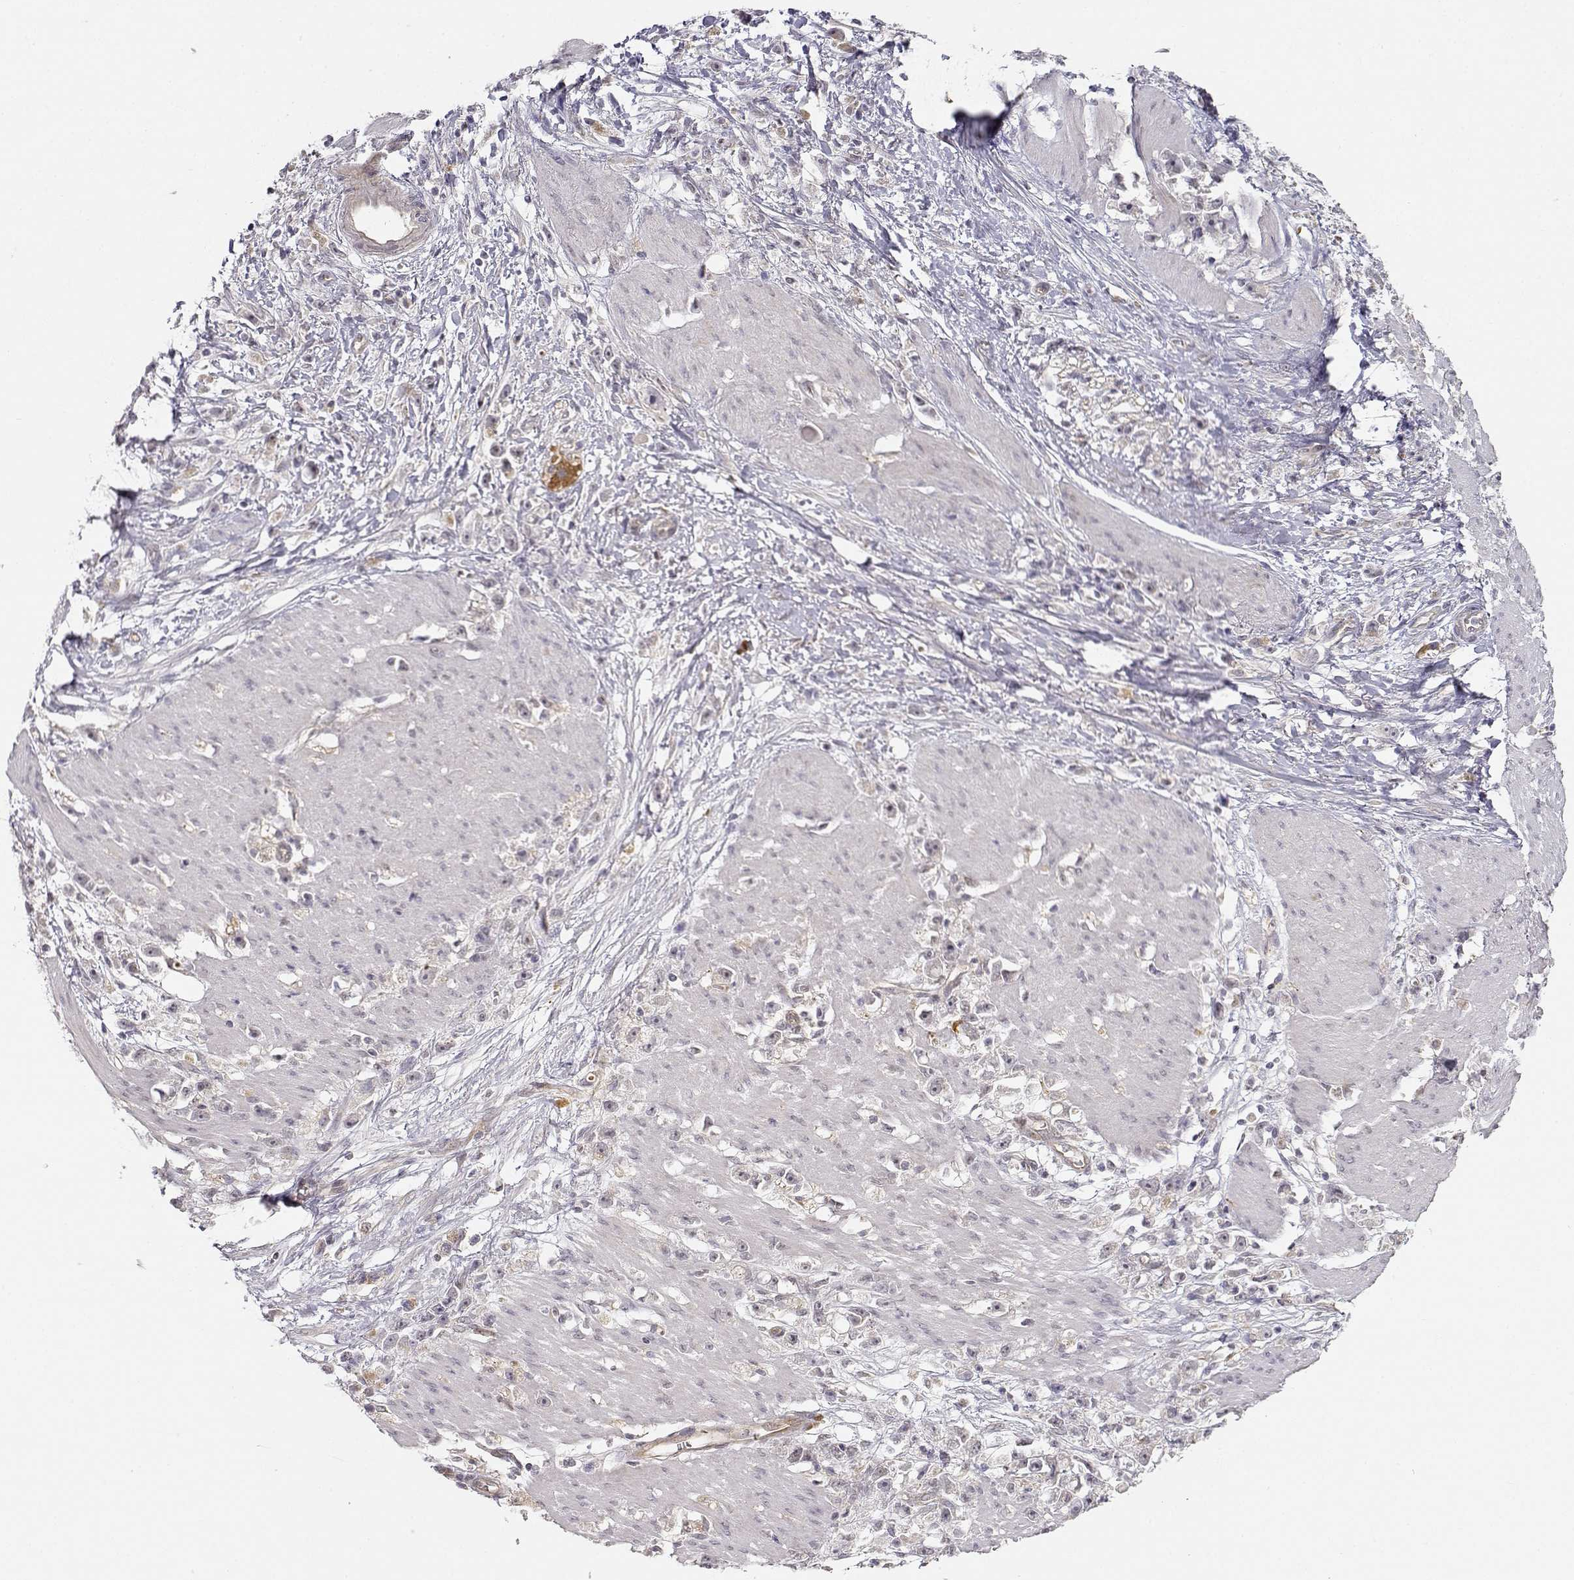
{"staining": {"intensity": "weak", "quantity": "<25%", "location": "cytoplasmic/membranous"}, "tissue": "stomach cancer", "cell_type": "Tumor cells", "image_type": "cancer", "snomed": [{"axis": "morphology", "description": "Adenocarcinoma, NOS"}, {"axis": "topography", "description": "Stomach"}], "caption": "Tumor cells show no significant protein positivity in stomach adenocarcinoma.", "gene": "EAF2", "patient": {"sex": "female", "age": 59}}